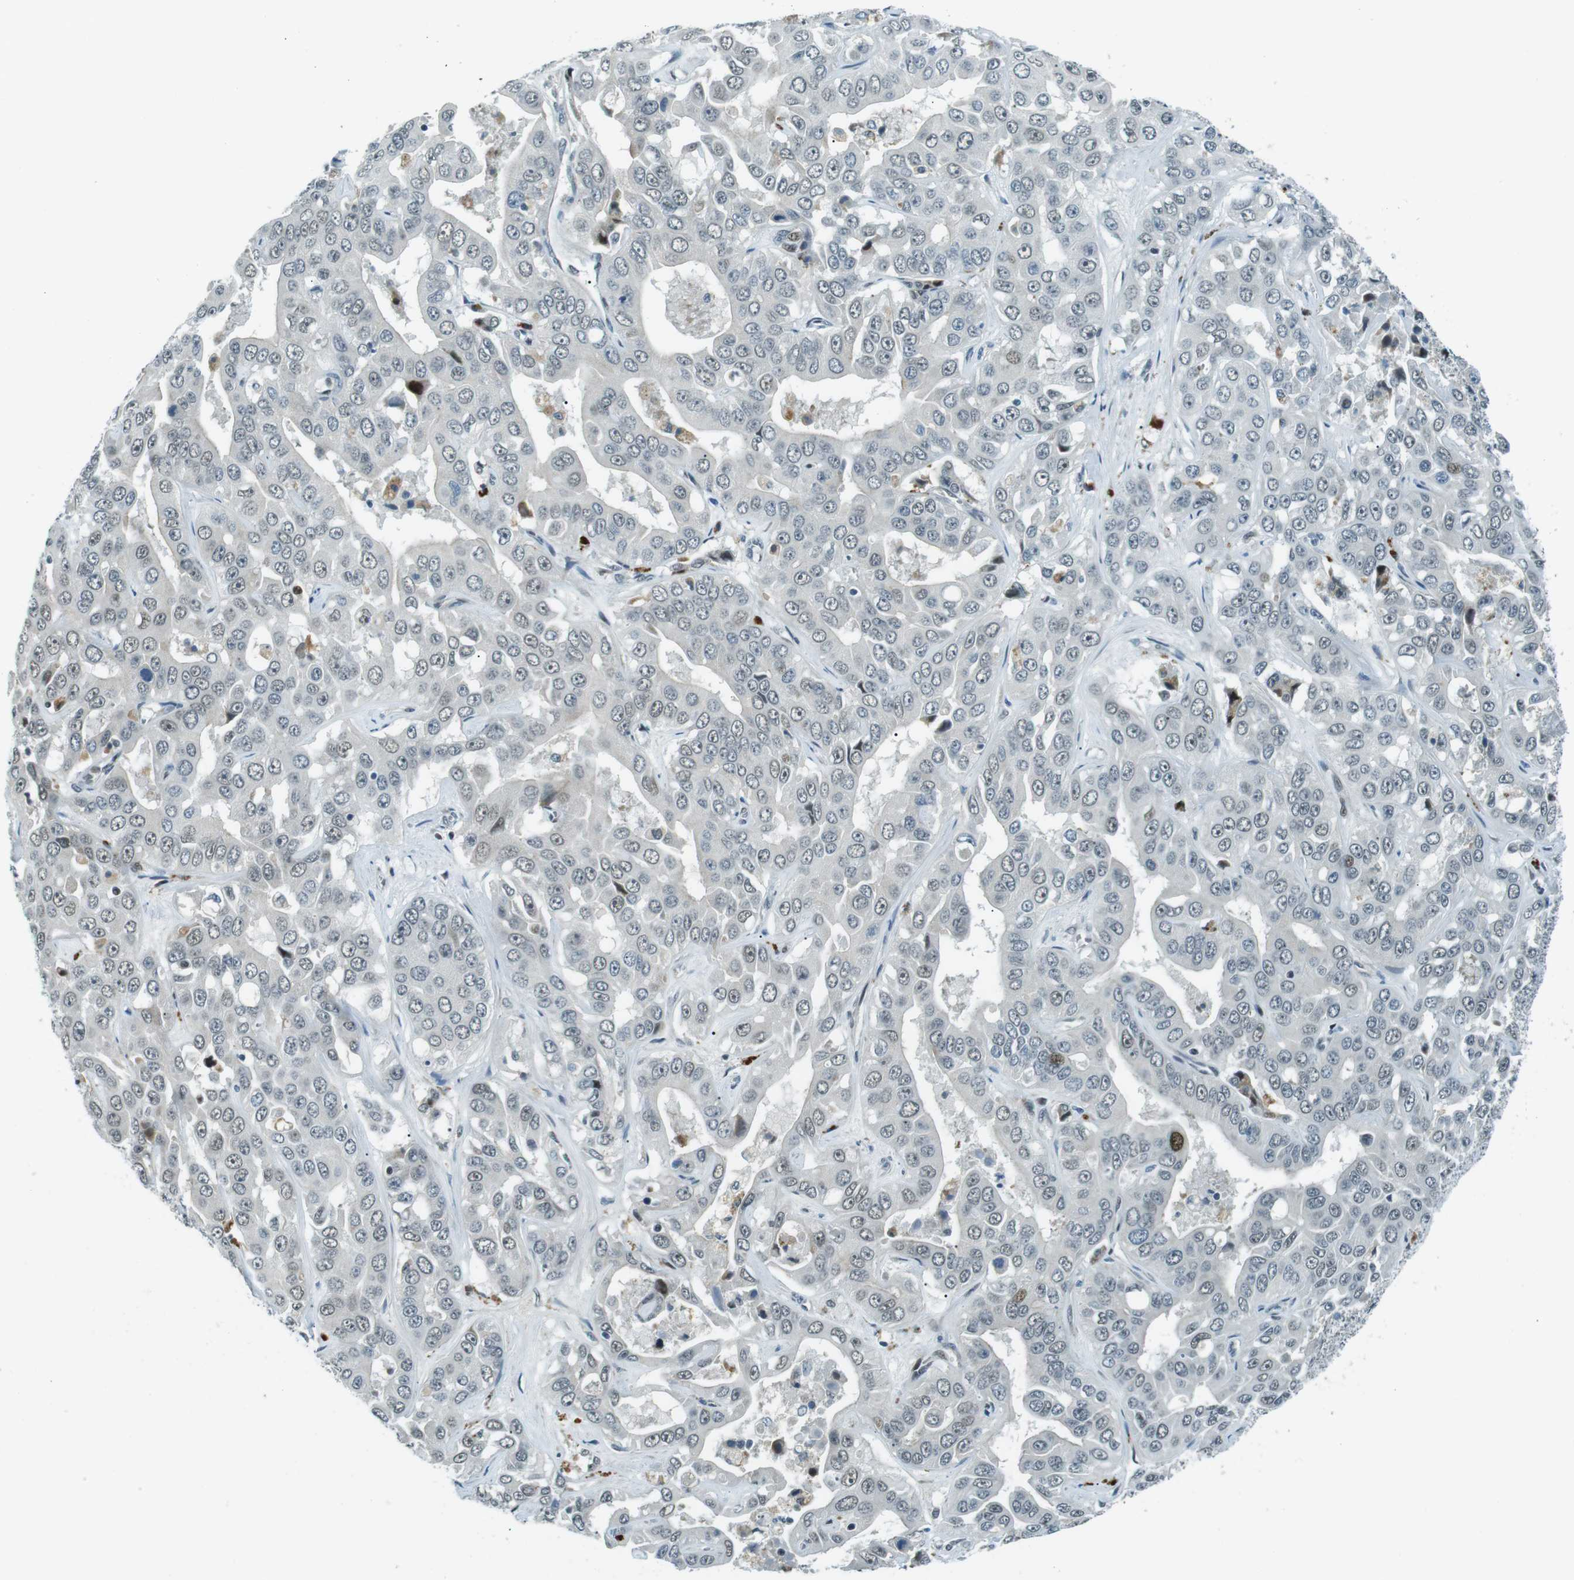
{"staining": {"intensity": "strong", "quantity": "<25%", "location": "nuclear"}, "tissue": "liver cancer", "cell_type": "Tumor cells", "image_type": "cancer", "snomed": [{"axis": "morphology", "description": "Cholangiocarcinoma"}, {"axis": "topography", "description": "Liver"}], "caption": "The image displays immunohistochemical staining of cholangiocarcinoma (liver). There is strong nuclear expression is appreciated in about <25% of tumor cells.", "gene": "PJA1", "patient": {"sex": "female", "age": 52}}